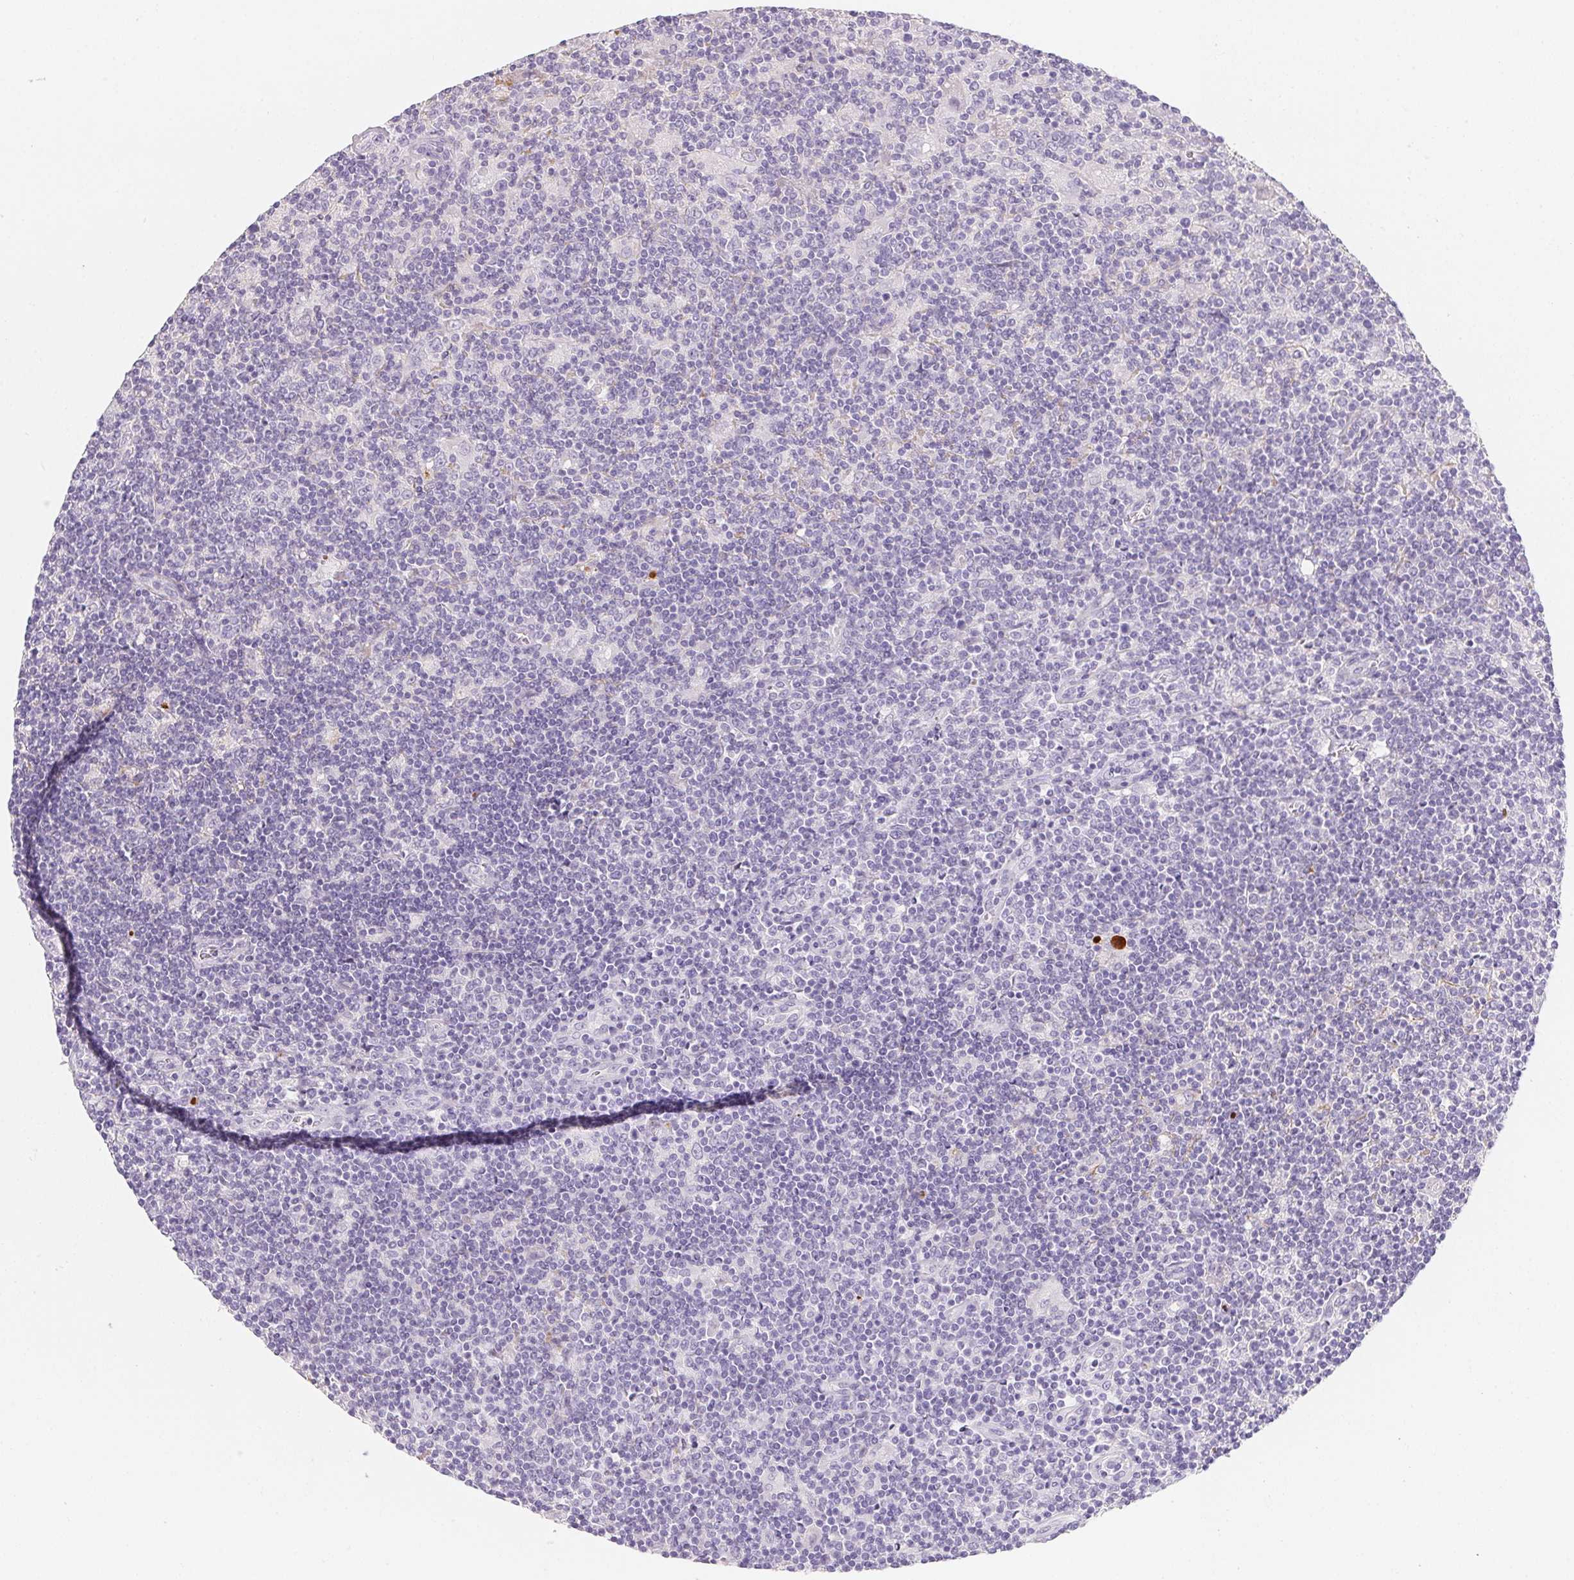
{"staining": {"intensity": "negative", "quantity": "none", "location": "none"}, "tissue": "lymphoma", "cell_type": "Tumor cells", "image_type": "cancer", "snomed": [{"axis": "morphology", "description": "Hodgkin's disease, NOS"}, {"axis": "topography", "description": "Lymph node"}], "caption": "An image of Hodgkin's disease stained for a protein shows no brown staining in tumor cells.", "gene": "MYL4", "patient": {"sex": "male", "age": 40}}